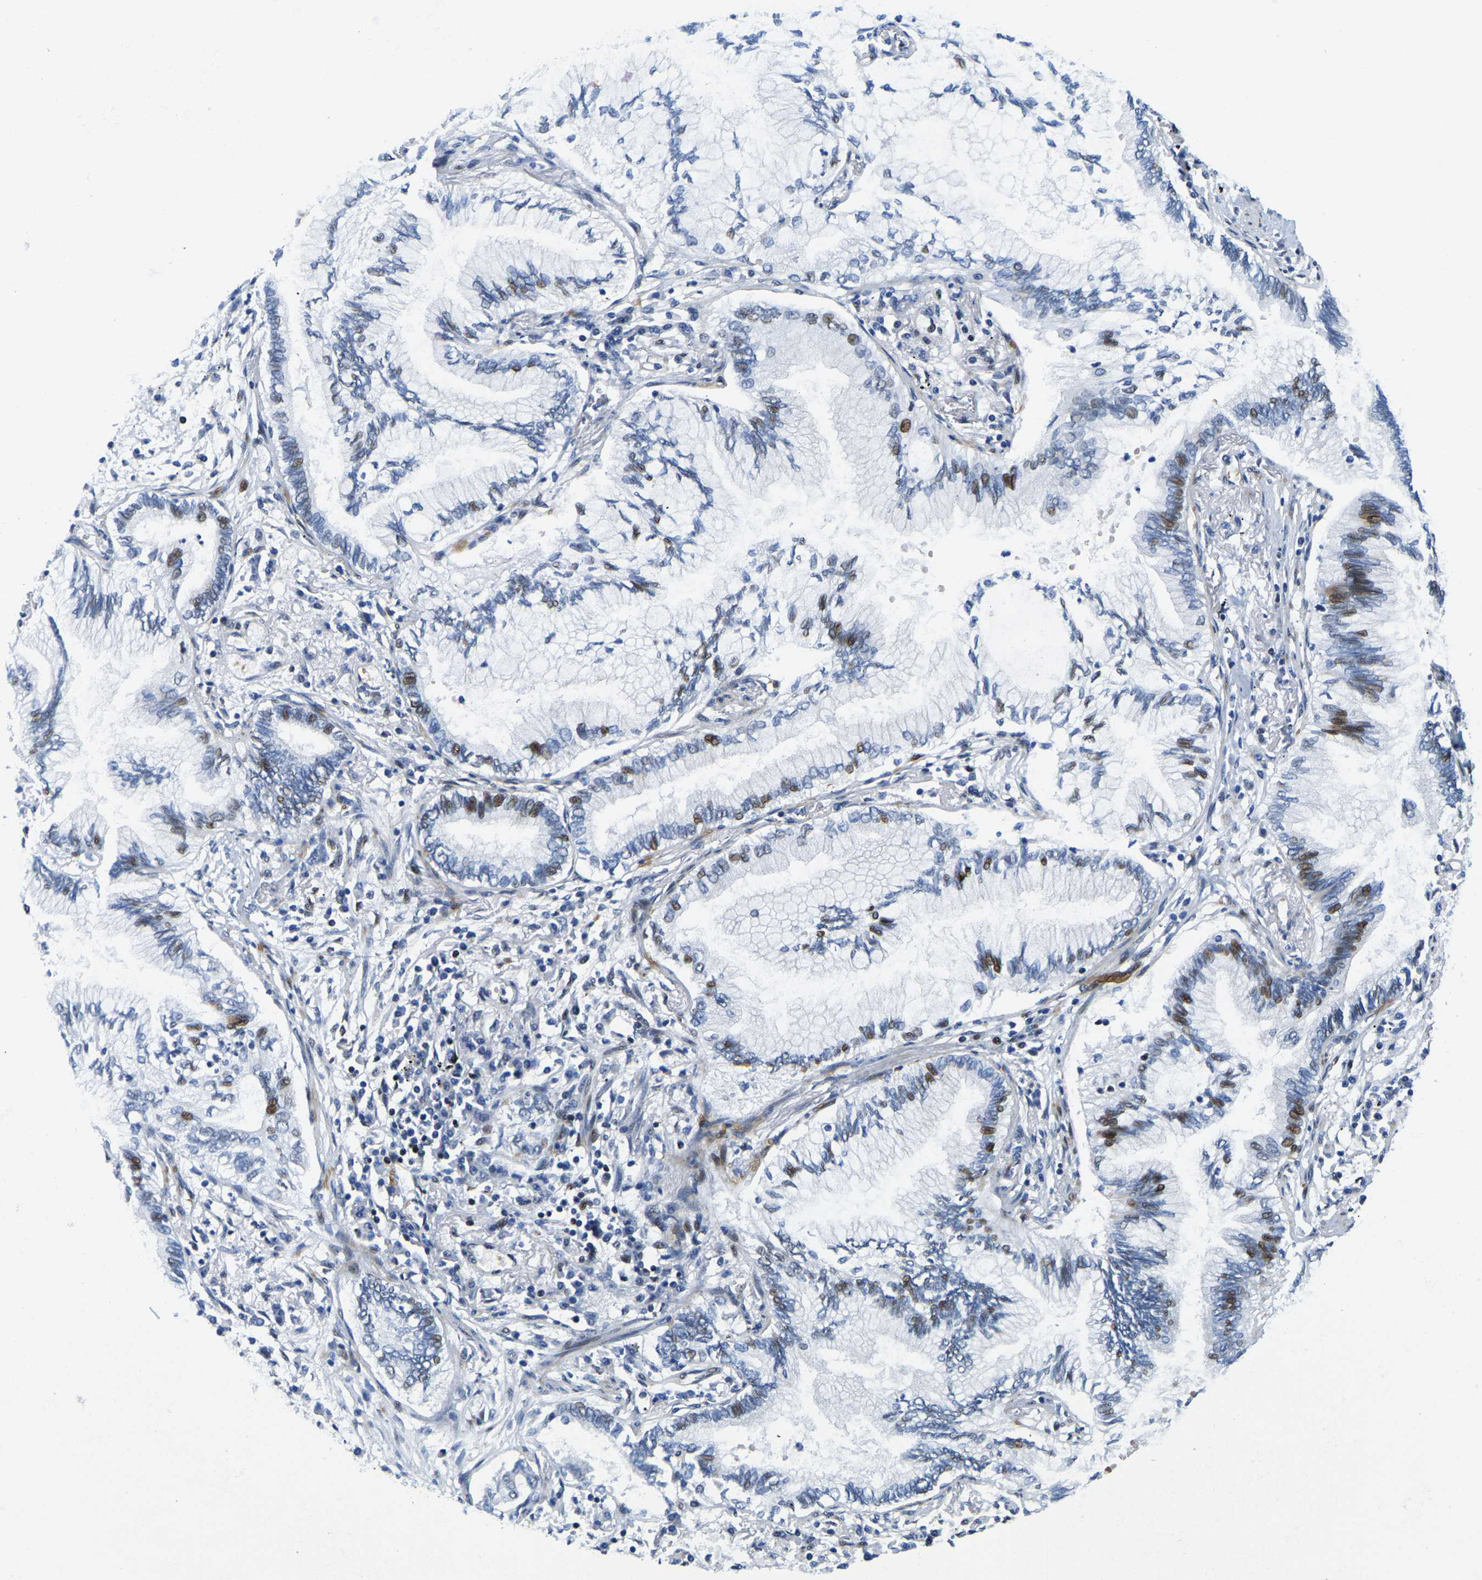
{"staining": {"intensity": "moderate", "quantity": "<25%", "location": "nuclear"}, "tissue": "lung cancer", "cell_type": "Tumor cells", "image_type": "cancer", "snomed": [{"axis": "morphology", "description": "Normal tissue, NOS"}, {"axis": "morphology", "description": "Adenocarcinoma, NOS"}, {"axis": "topography", "description": "Bronchus"}, {"axis": "topography", "description": "Lung"}], "caption": "Lung cancer (adenocarcinoma) stained with DAB IHC exhibits low levels of moderate nuclear staining in about <25% of tumor cells. The staining is performed using DAB brown chromogen to label protein expression. The nuclei are counter-stained blue using hematoxylin.", "gene": "UBA1", "patient": {"sex": "female", "age": 70}}